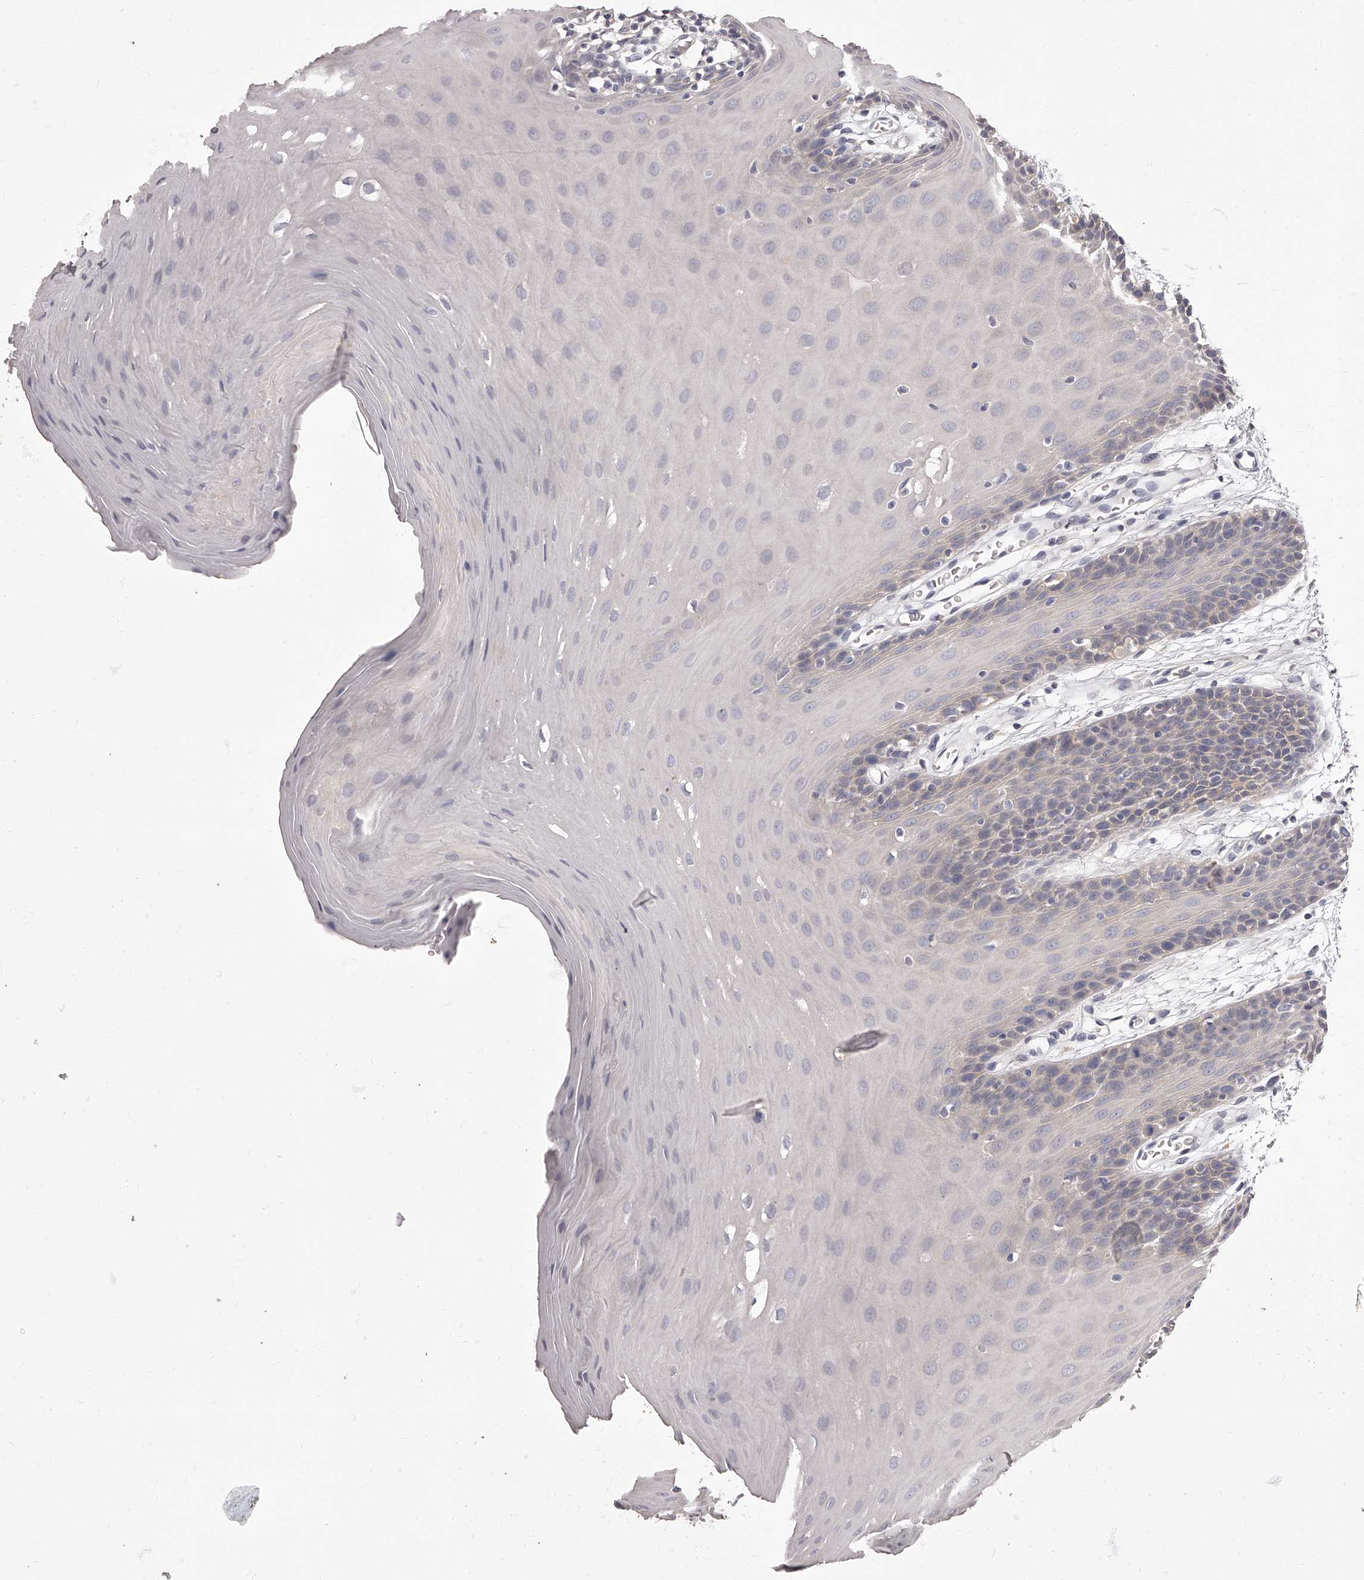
{"staining": {"intensity": "weak", "quantity": "<25%", "location": "cytoplasmic/membranous"}, "tissue": "oral mucosa", "cell_type": "Squamous epithelial cells", "image_type": "normal", "snomed": [{"axis": "morphology", "description": "Normal tissue, NOS"}, {"axis": "morphology", "description": "Squamous cell carcinoma, NOS"}, {"axis": "topography", "description": "Skeletal muscle"}, {"axis": "topography", "description": "Oral tissue"}, {"axis": "topography", "description": "Salivary gland"}, {"axis": "topography", "description": "Head-Neck"}], "caption": "High power microscopy histopathology image of an IHC image of normal oral mucosa, revealing no significant expression in squamous epithelial cells.", "gene": "APEH", "patient": {"sex": "male", "age": 54}}